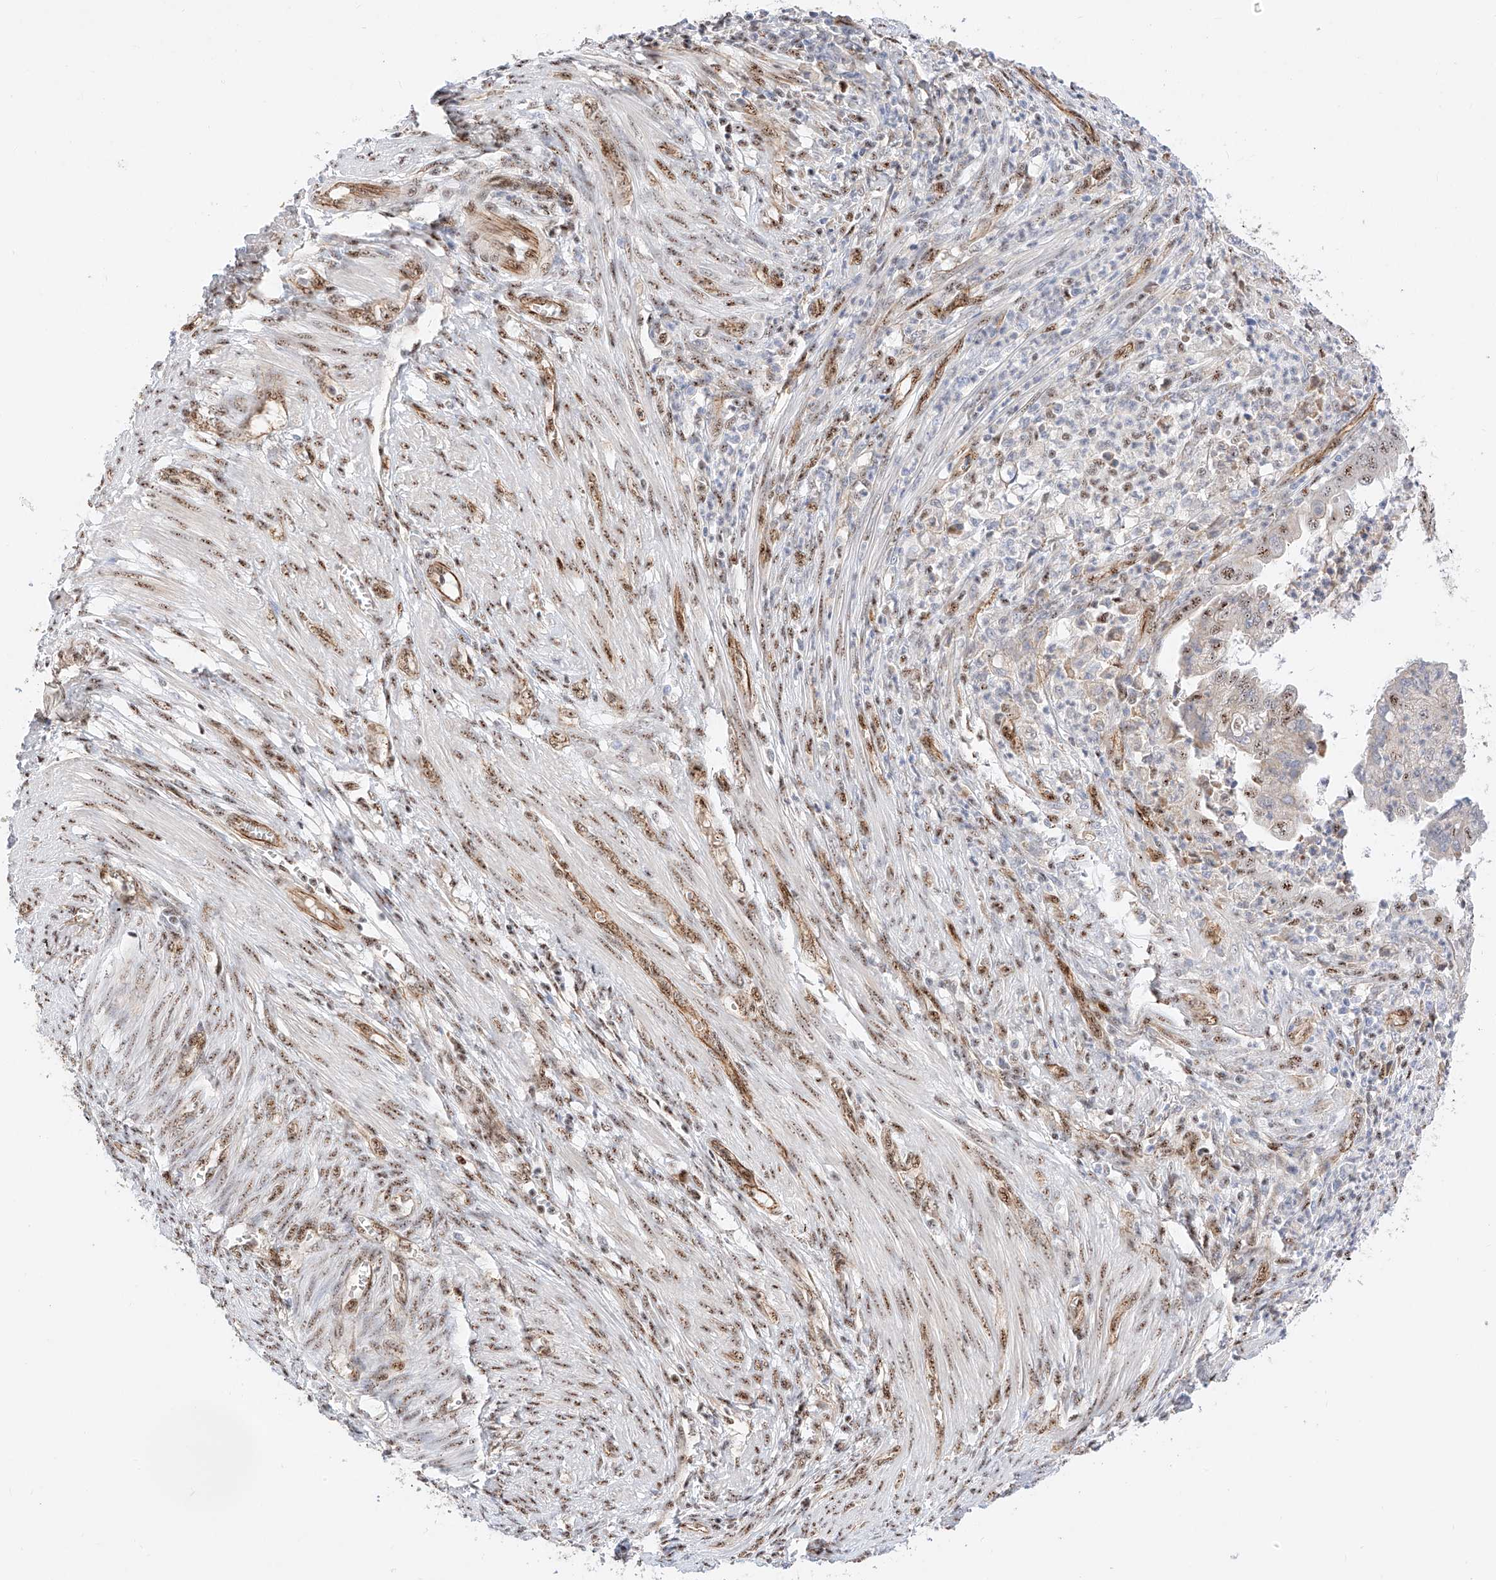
{"staining": {"intensity": "moderate", "quantity": ">75%", "location": "nuclear"}, "tissue": "endometrial cancer", "cell_type": "Tumor cells", "image_type": "cancer", "snomed": [{"axis": "morphology", "description": "Adenocarcinoma, NOS"}, {"axis": "topography", "description": "Endometrium"}], "caption": "Immunohistochemical staining of human endometrial adenocarcinoma reveals medium levels of moderate nuclear protein staining in about >75% of tumor cells.", "gene": "ATXN7L2", "patient": {"sex": "female", "age": 51}}